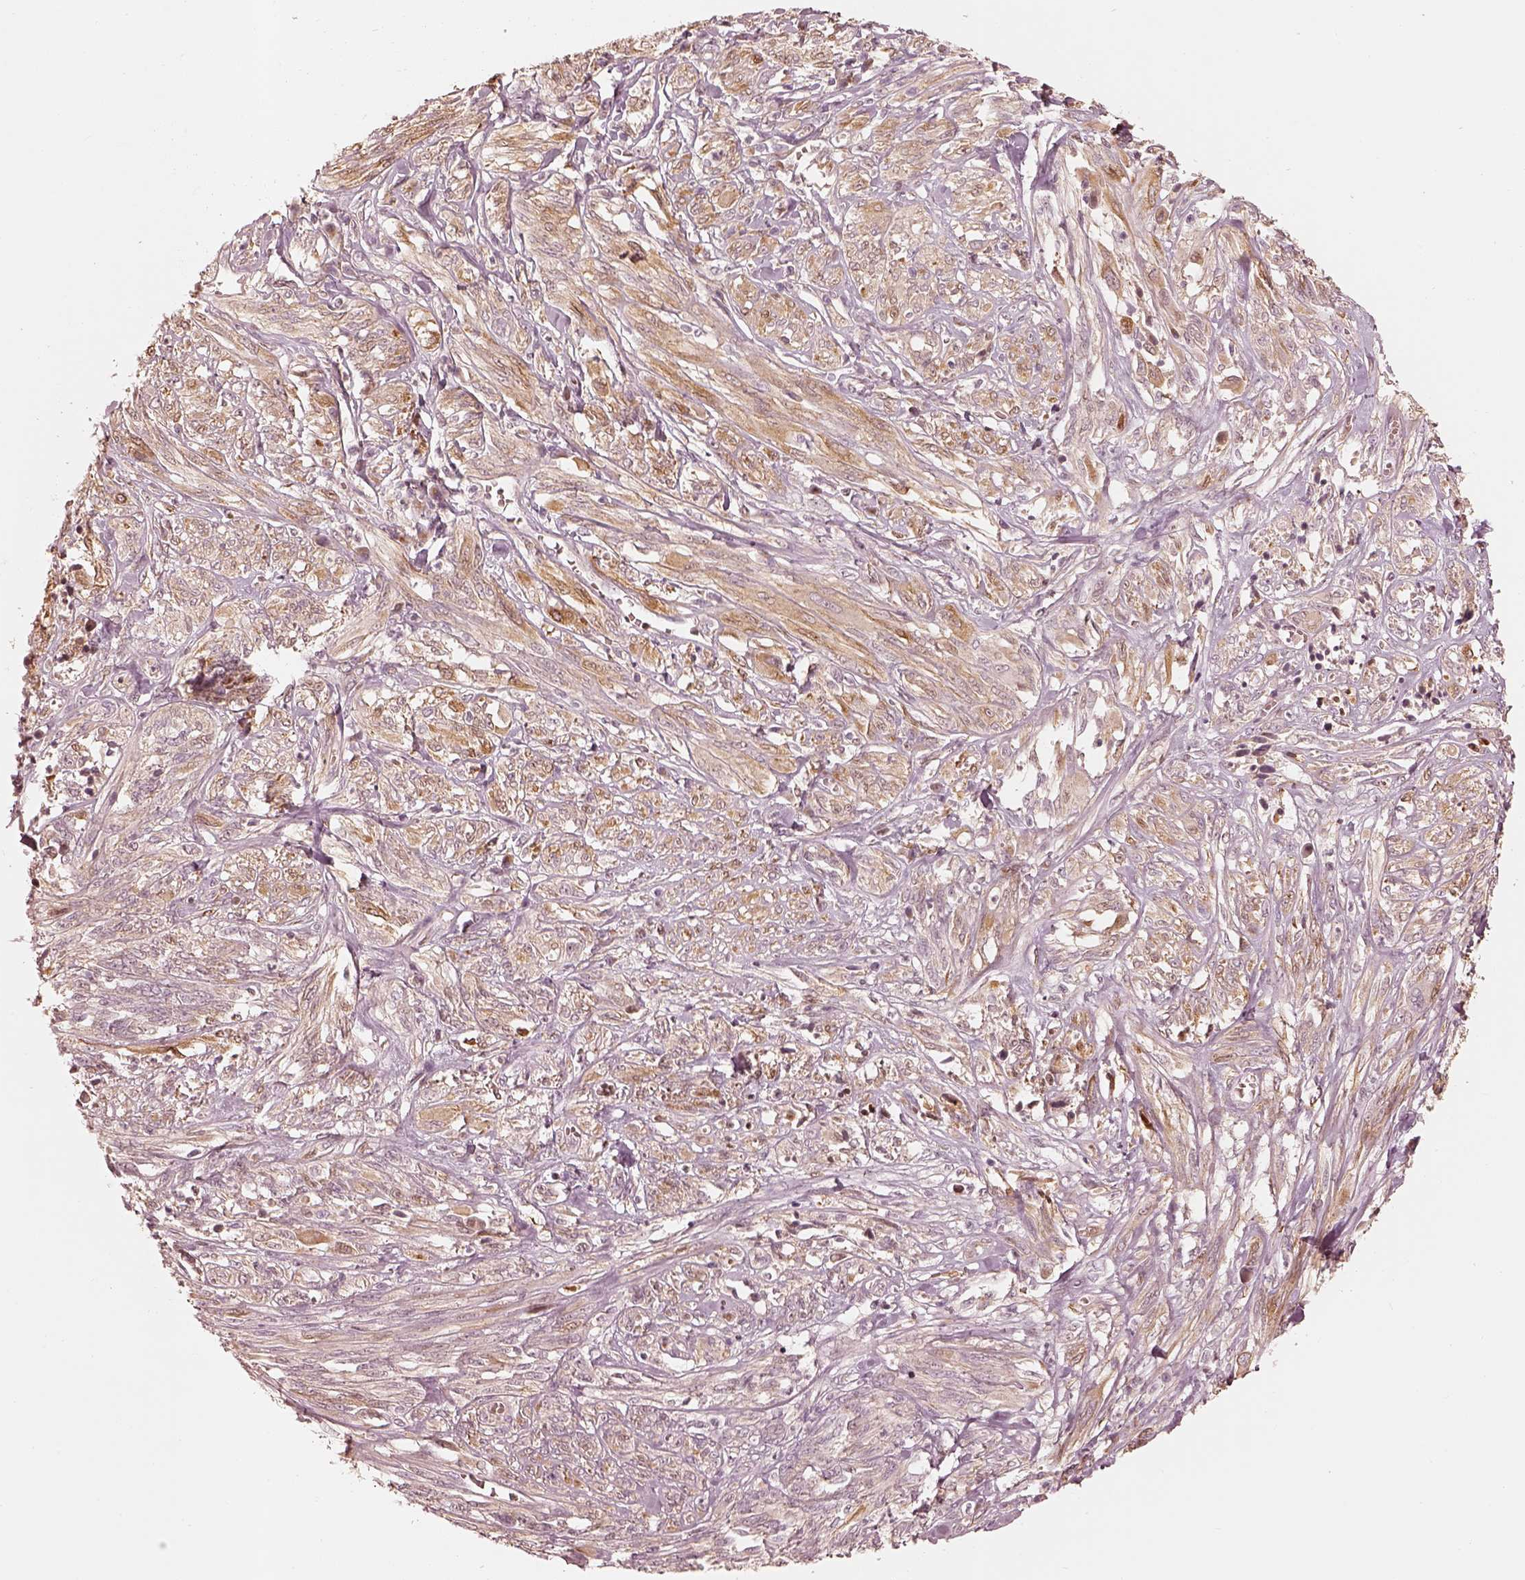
{"staining": {"intensity": "moderate", "quantity": ">75%", "location": "cytoplasmic/membranous"}, "tissue": "melanoma", "cell_type": "Tumor cells", "image_type": "cancer", "snomed": [{"axis": "morphology", "description": "Malignant melanoma, NOS"}, {"axis": "topography", "description": "Skin"}], "caption": "Tumor cells show medium levels of moderate cytoplasmic/membranous positivity in about >75% of cells in melanoma.", "gene": "WLS", "patient": {"sex": "female", "age": 91}}